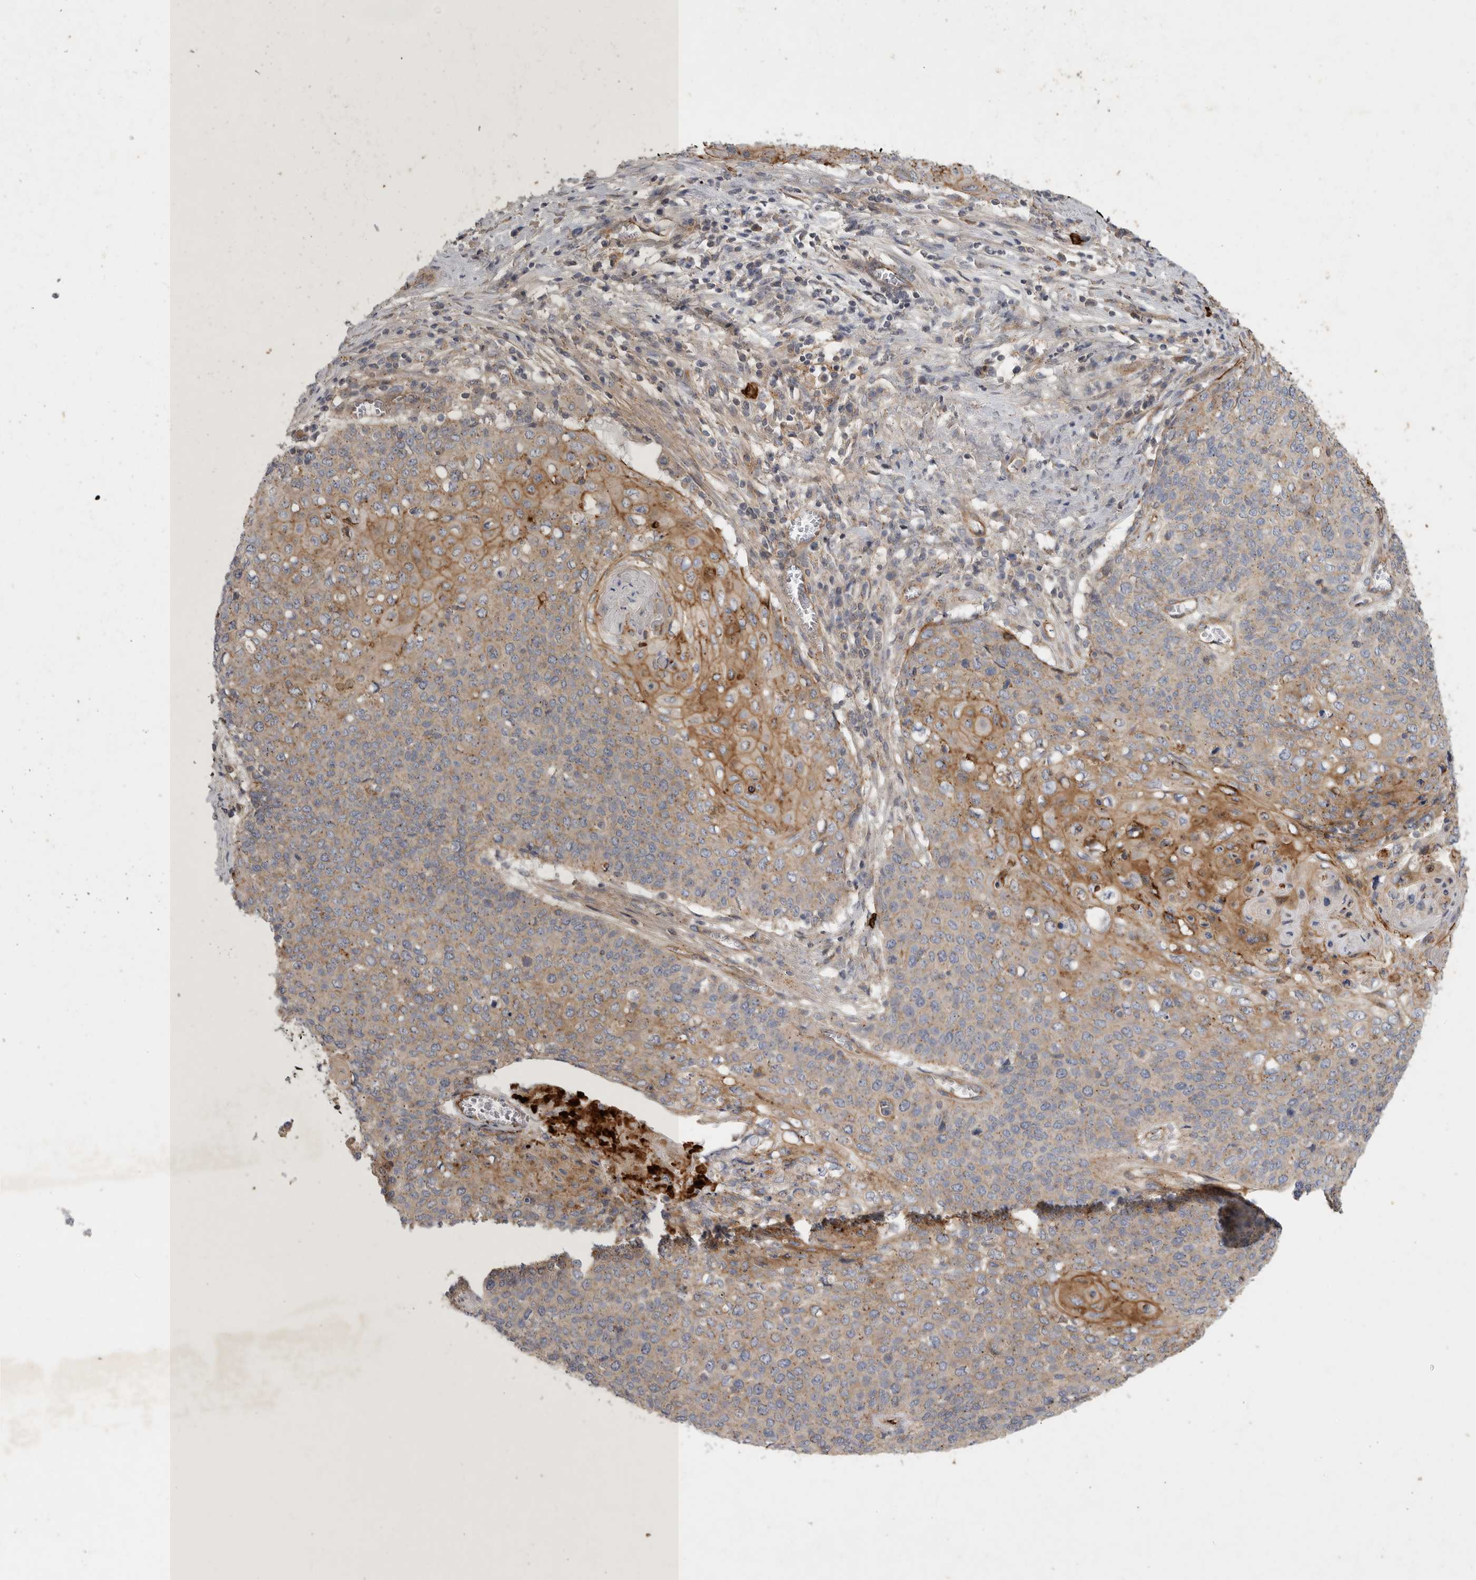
{"staining": {"intensity": "moderate", "quantity": "25%-75%", "location": "cytoplasmic/membranous"}, "tissue": "cervical cancer", "cell_type": "Tumor cells", "image_type": "cancer", "snomed": [{"axis": "morphology", "description": "Squamous cell carcinoma, NOS"}, {"axis": "topography", "description": "Cervix"}], "caption": "A high-resolution histopathology image shows immunohistochemistry (IHC) staining of cervical cancer (squamous cell carcinoma), which exhibits moderate cytoplasmic/membranous staining in about 25%-75% of tumor cells.", "gene": "MLPH", "patient": {"sex": "female", "age": 39}}